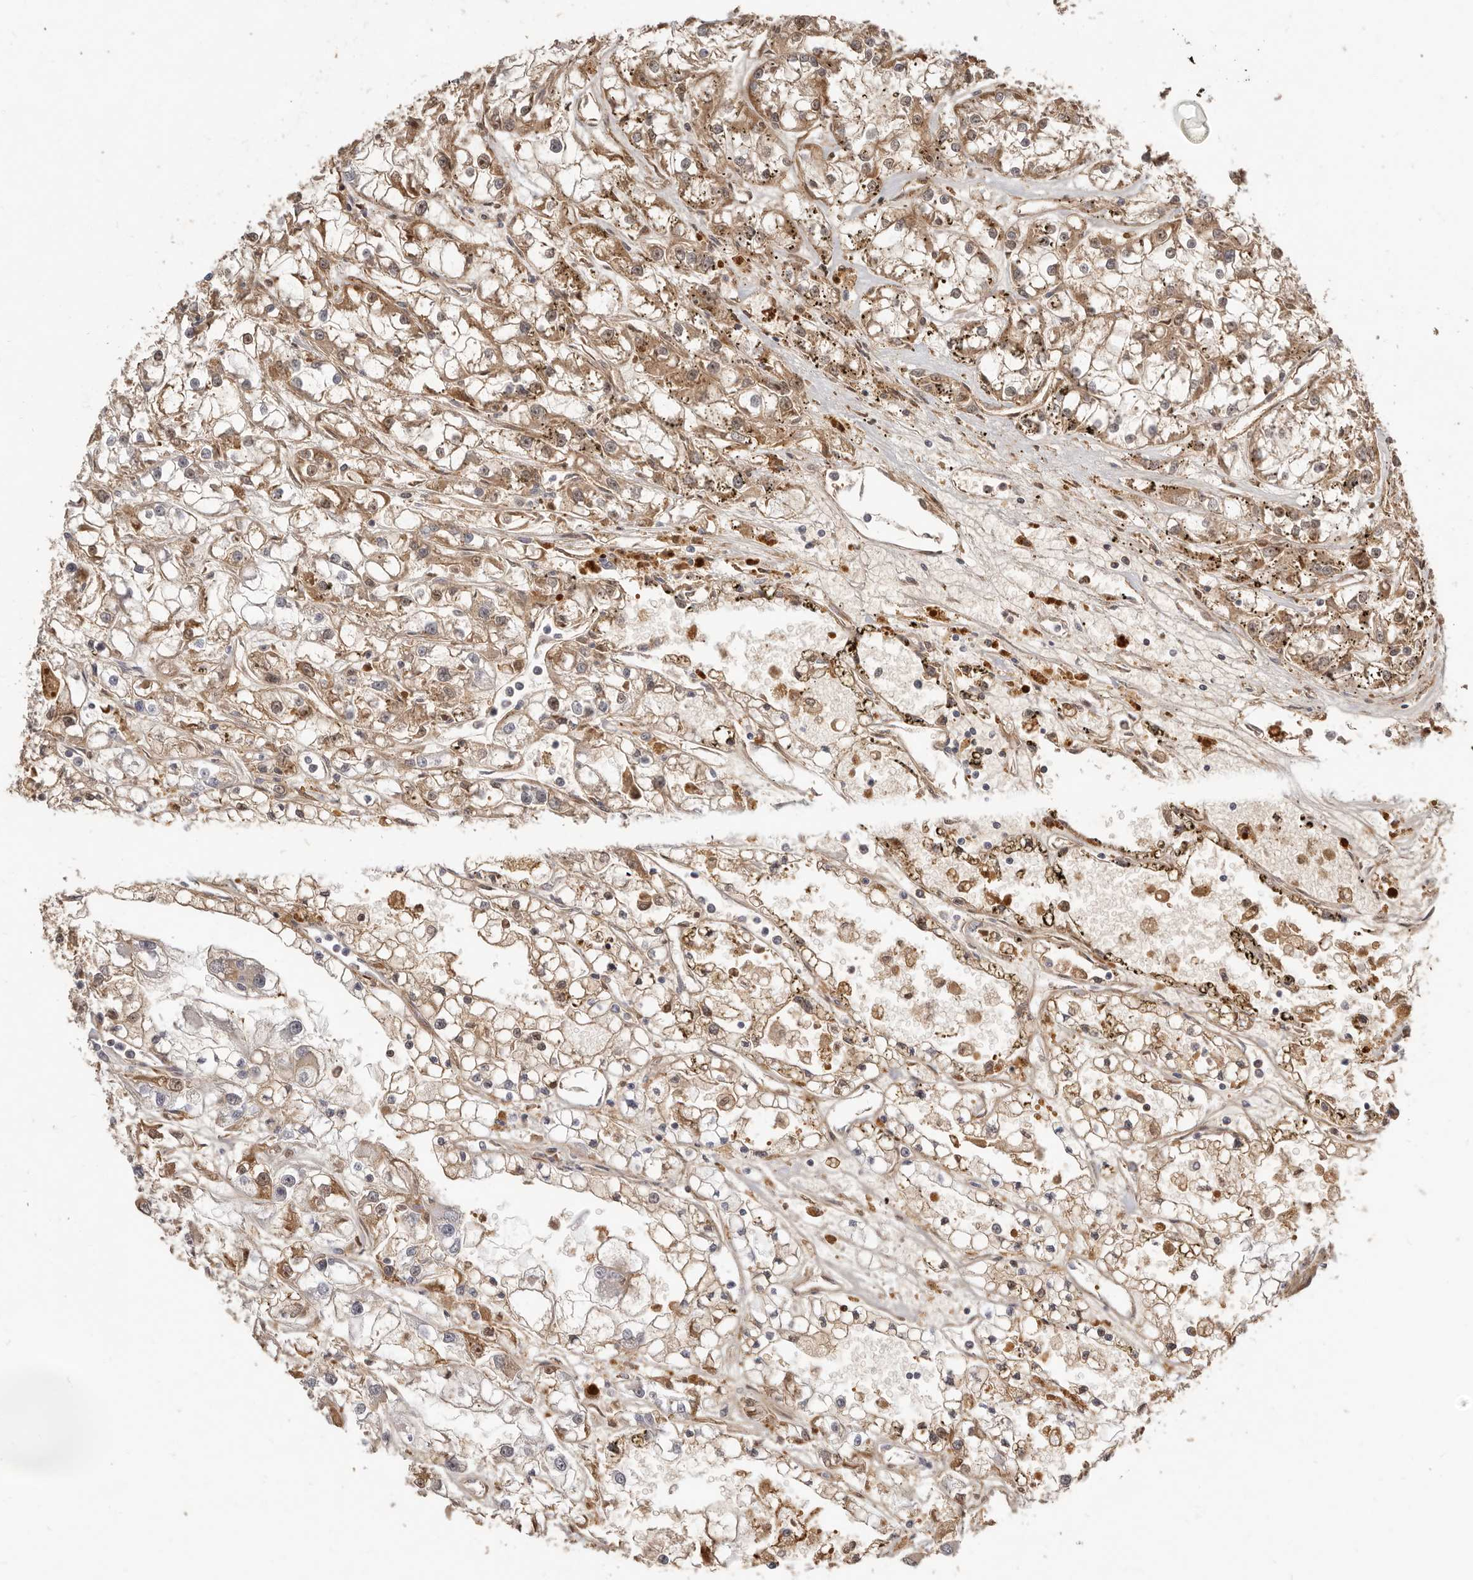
{"staining": {"intensity": "moderate", "quantity": ">75%", "location": "cytoplasmic/membranous"}, "tissue": "renal cancer", "cell_type": "Tumor cells", "image_type": "cancer", "snomed": [{"axis": "morphology", "description": "Adenocarcinoma, NOS"}, {"axis": "topography", "description": "Kidney"}], "caption": "Immunohistochemical staining of human adenocarcinoma (renal) reveals medium levels of moderate cytoplasmic/membranous protein staining in about >75% of tumor cells.", "gene": "MTFR2", "patient": {"sex": "female", "age": 52}}